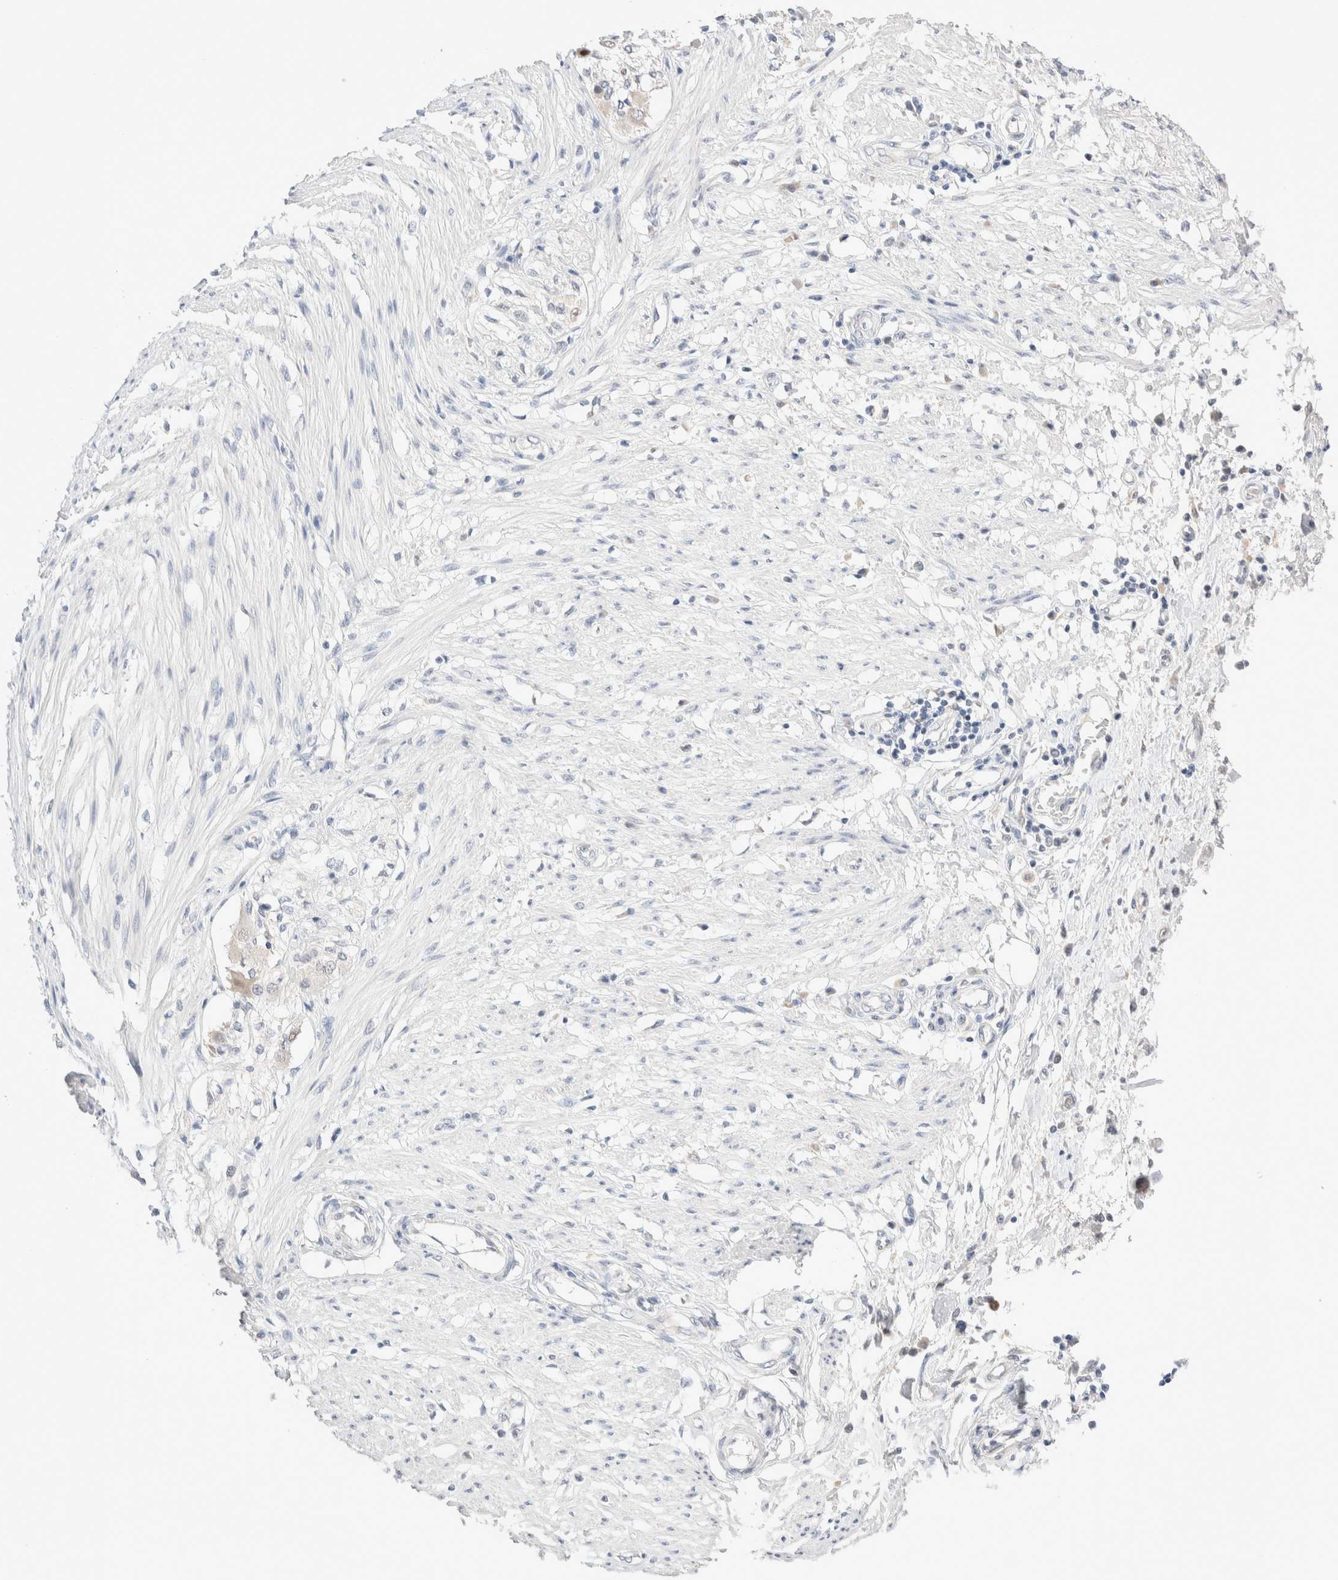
{"staining": {"intensity": "negative", "quantity": "none", "location": "none"}, "tissue": "smooth muscle", "cell_type": "Smooth muscle cells", "image_type": "normal", "snomed": [{"axis": "morphology", "description": "Normal tissue, NOS"}, {"axis": "morphology", "description": "Adenocarcinoma, NOS"}, {"axis": "topography", "description": "Smooth muscle"}, {"axis": "topography", "description": "Colon"}], "caption": "The histopathology image displays no staining of smooth muscle cells in unremarkable smooth muscle.", "gene": "SPATA20", "patient": {"sex": "male", "age": 14}}